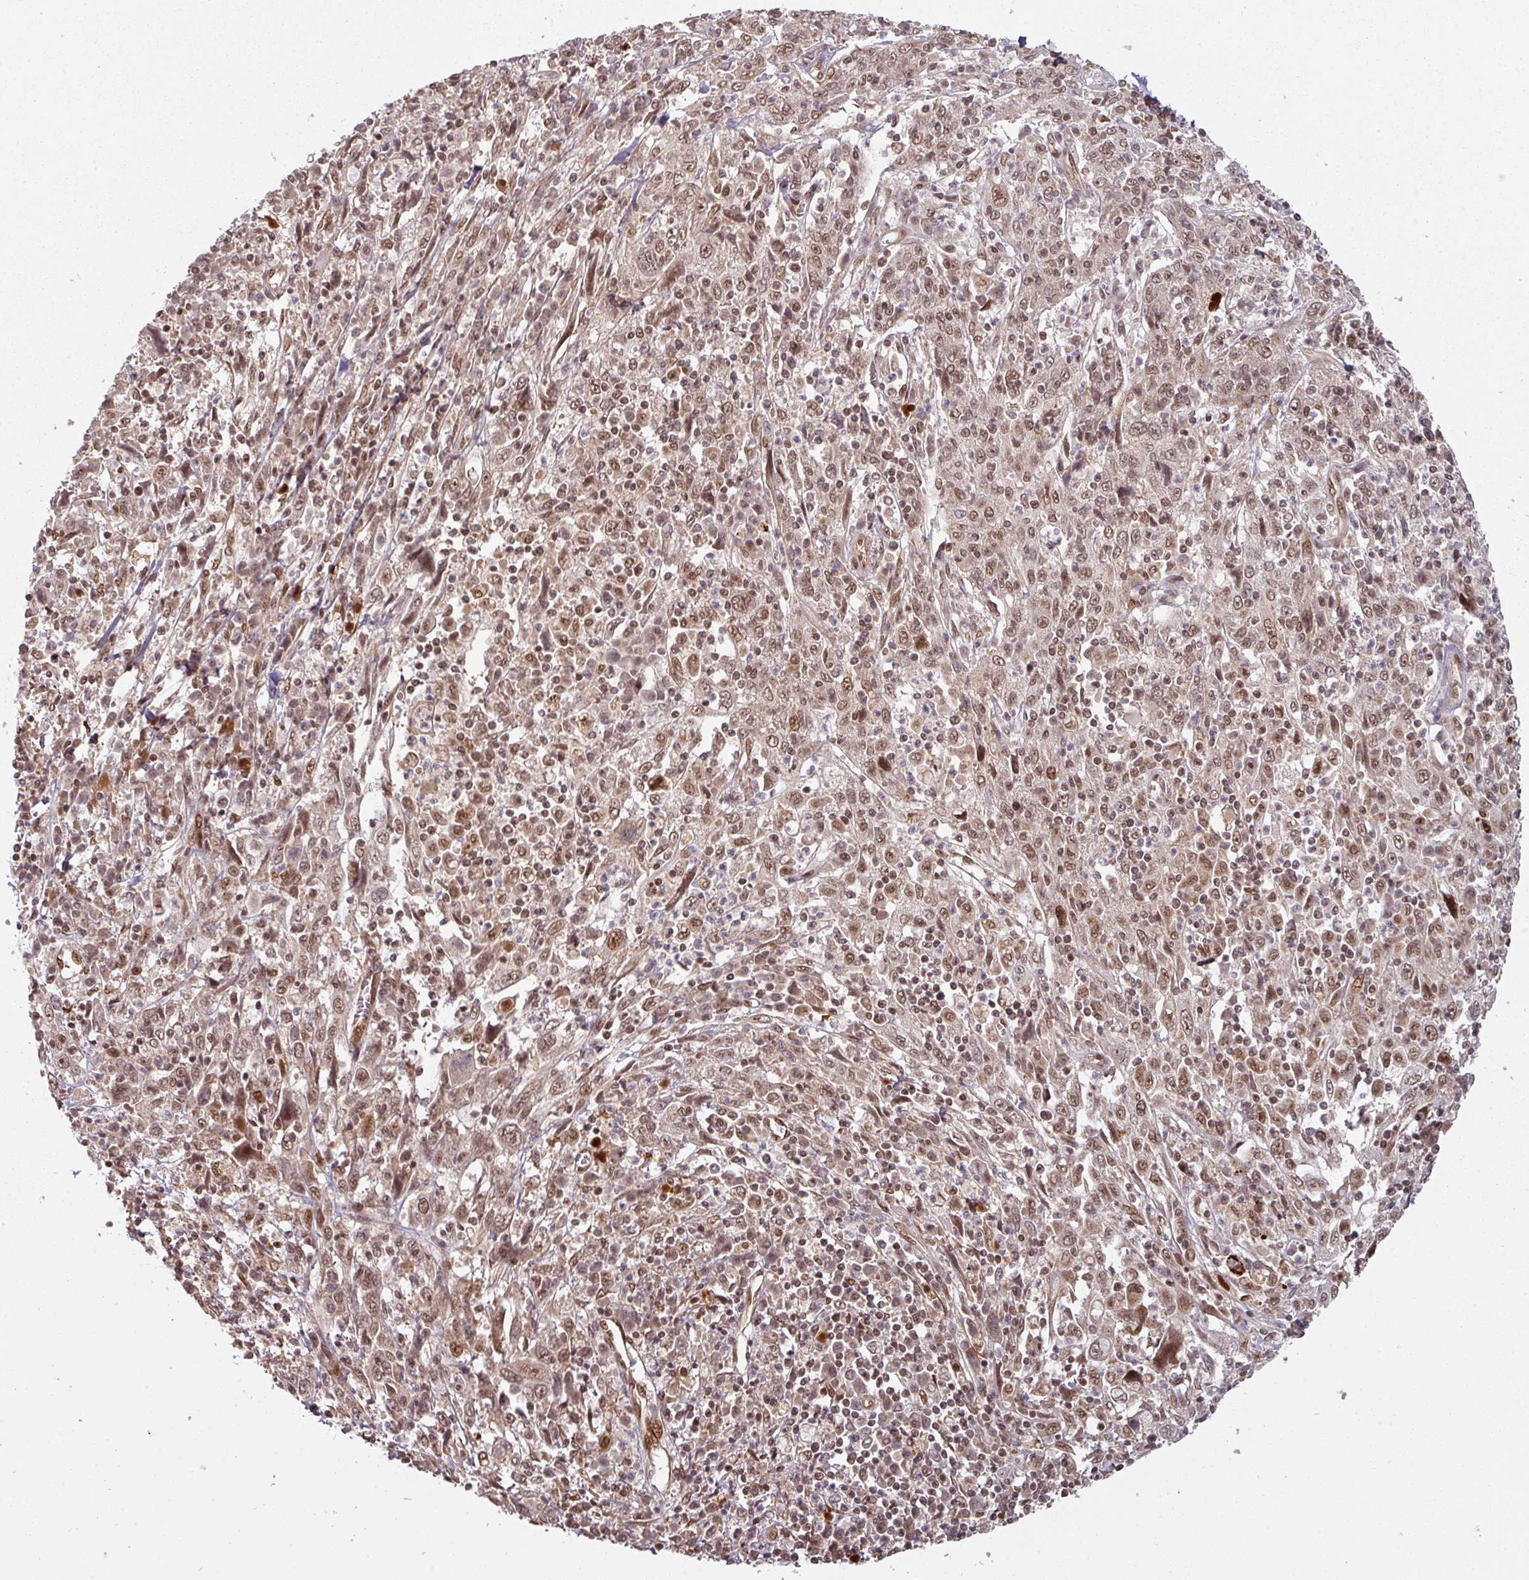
{"staining": {"intensity": "moderate", "quantity": ">75%", "location": "nuclear"}, "tissue": "cervical cancer", "cell_type": "Tumor cells", "image_type": "cancer", "snomed": [{"axis": "morphology", "description": "Squamous cell carcinoma, NOS"}, {"axis": "topography", "description": "Cervix"}], "caption": "Squamous cell carcinoma (cervical) stained for a protein displays moderate nuclear positivity in tumor cells.", "gene": "SIK3", "patient": {"sex": "female", "age": 46}}